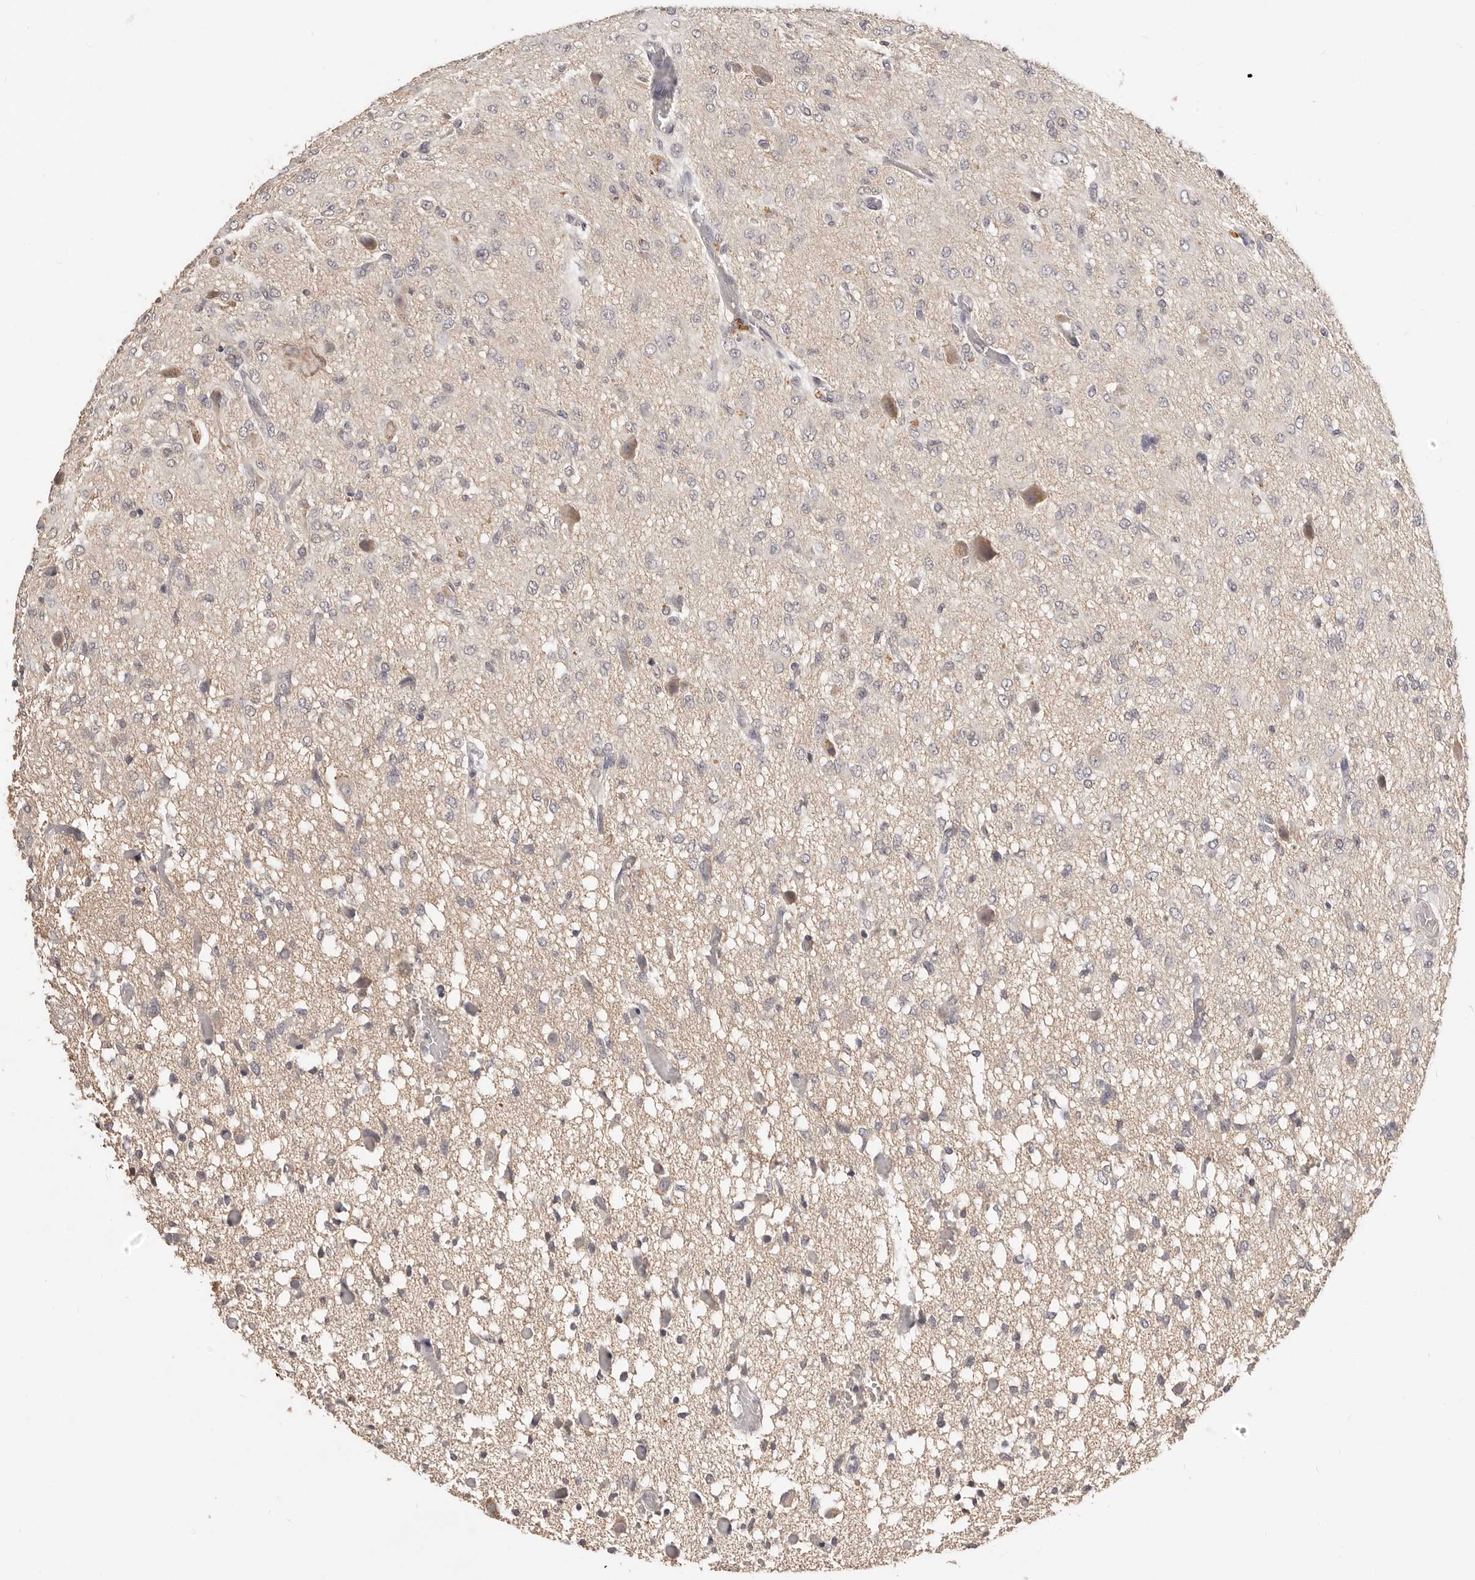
{"staining": {"intensity": "negative", "quantity": "none", "location": "none"}, "tissue": "glioma", "cell_type": "Tumor cells", "image_type": "cancer", "snomed": [{"axis": "morphology", "description": "Glioma, malignant, High grade"}, {"axis": "topography", "description": "Brain"}], "caption": "Photomicrograph shows no protein positivity in tumor cells of malignant glioma (high-grade) tissue.", "gene": "TSPAN13", "patient": {"sex": "female", "age": 59}}